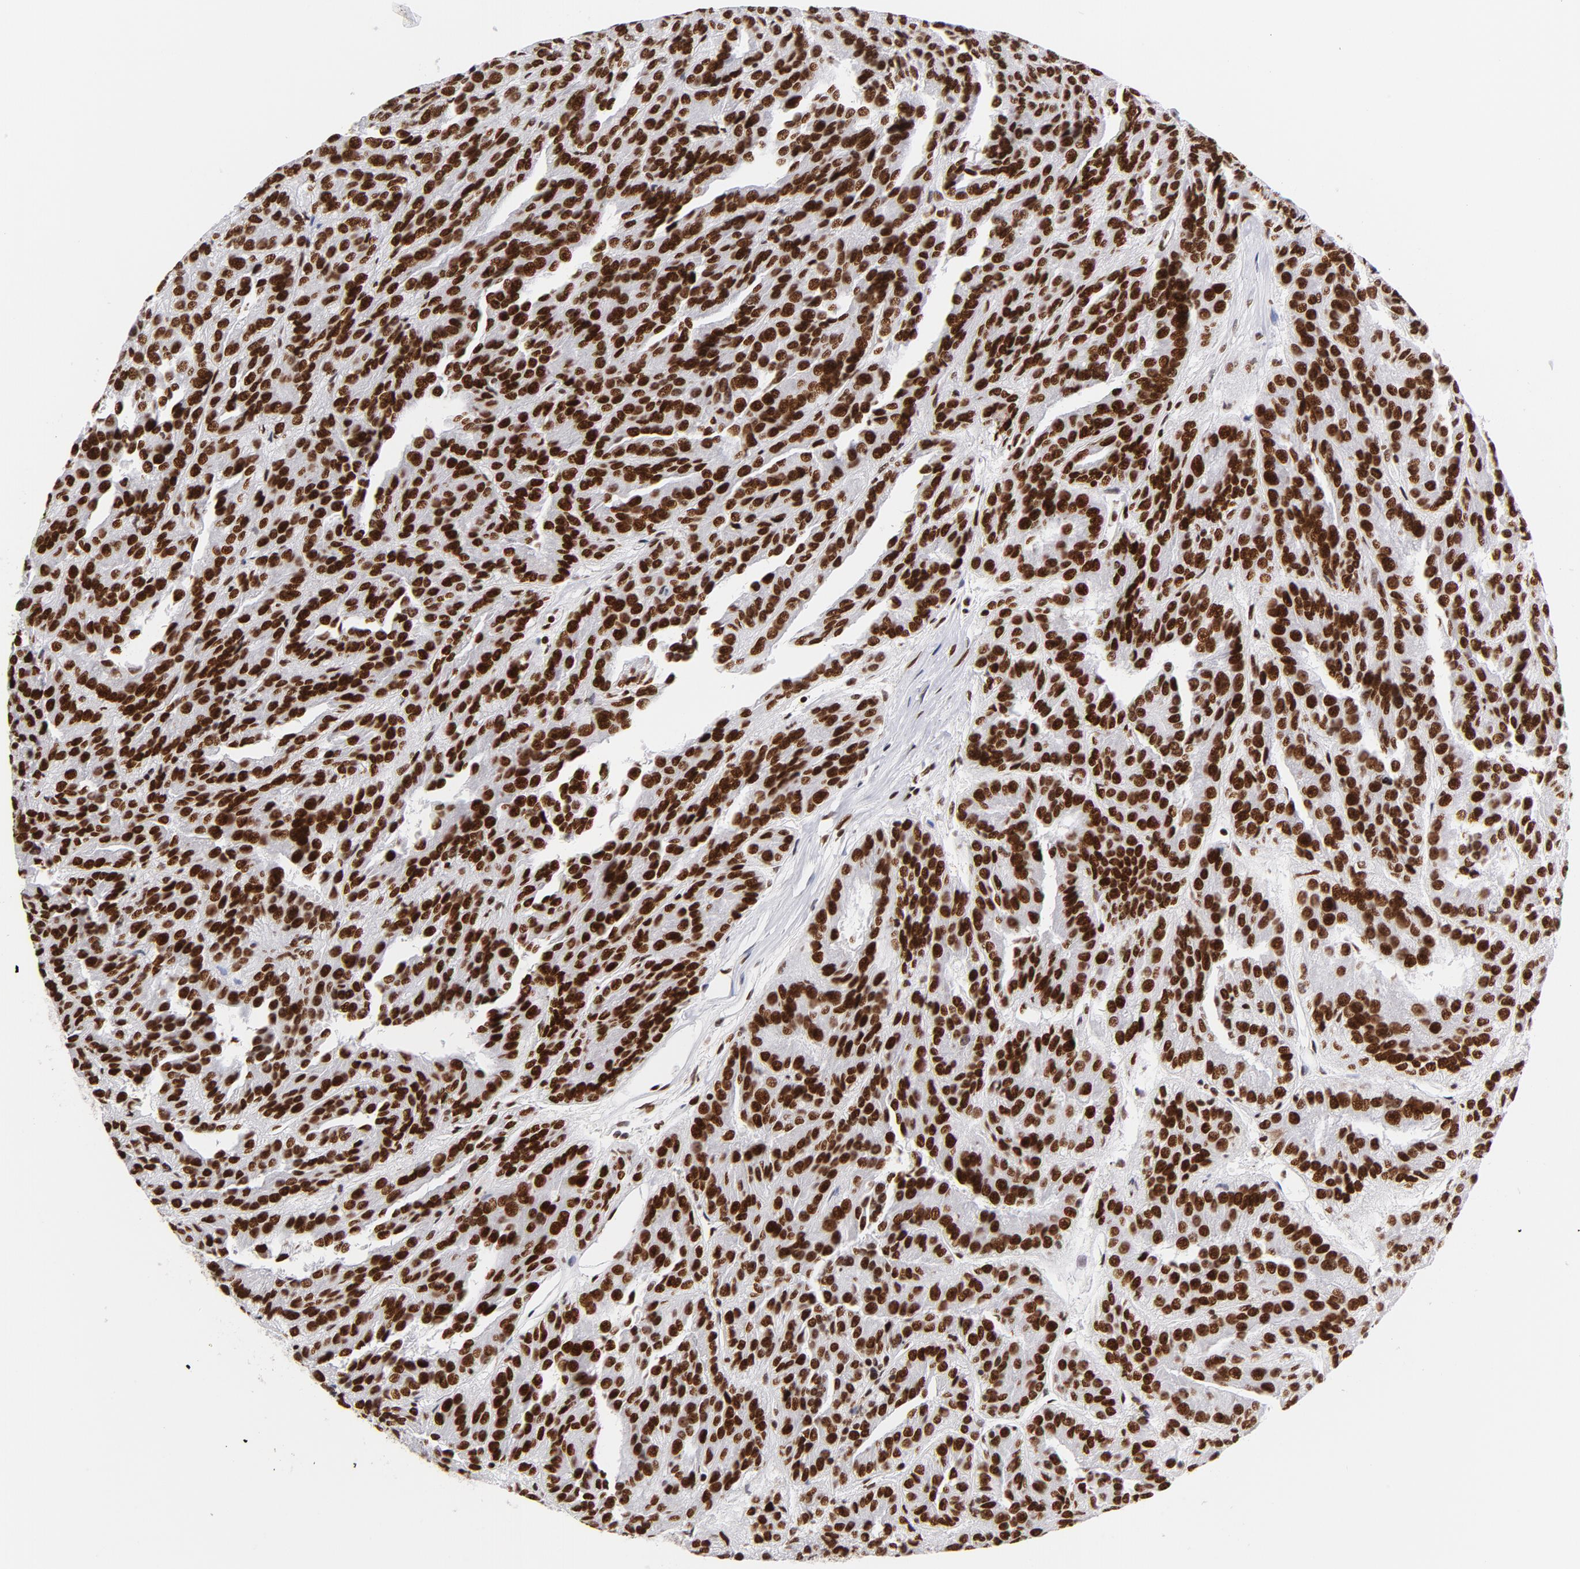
{"staining": {"intensity": "strong", "quantity": ">75%", "location": "nuclear"}, "tissue": "renal cancer", "cell_type": "Tumor cells", "image_type": "cancer", "snomed": [{"axis": "morphology", "description": "Adenocarcinoma, NOS"}, {"axis": "topography", "description": "Kidney"}], "caption": "Adenocarcinoma (renal) tissue exhibits strong nuclear staining in about >75% of tumor cells, visualized by immunohistochemistry.", "gene": "TOP2B", "patient": {"sex": "male", "age": 46}}